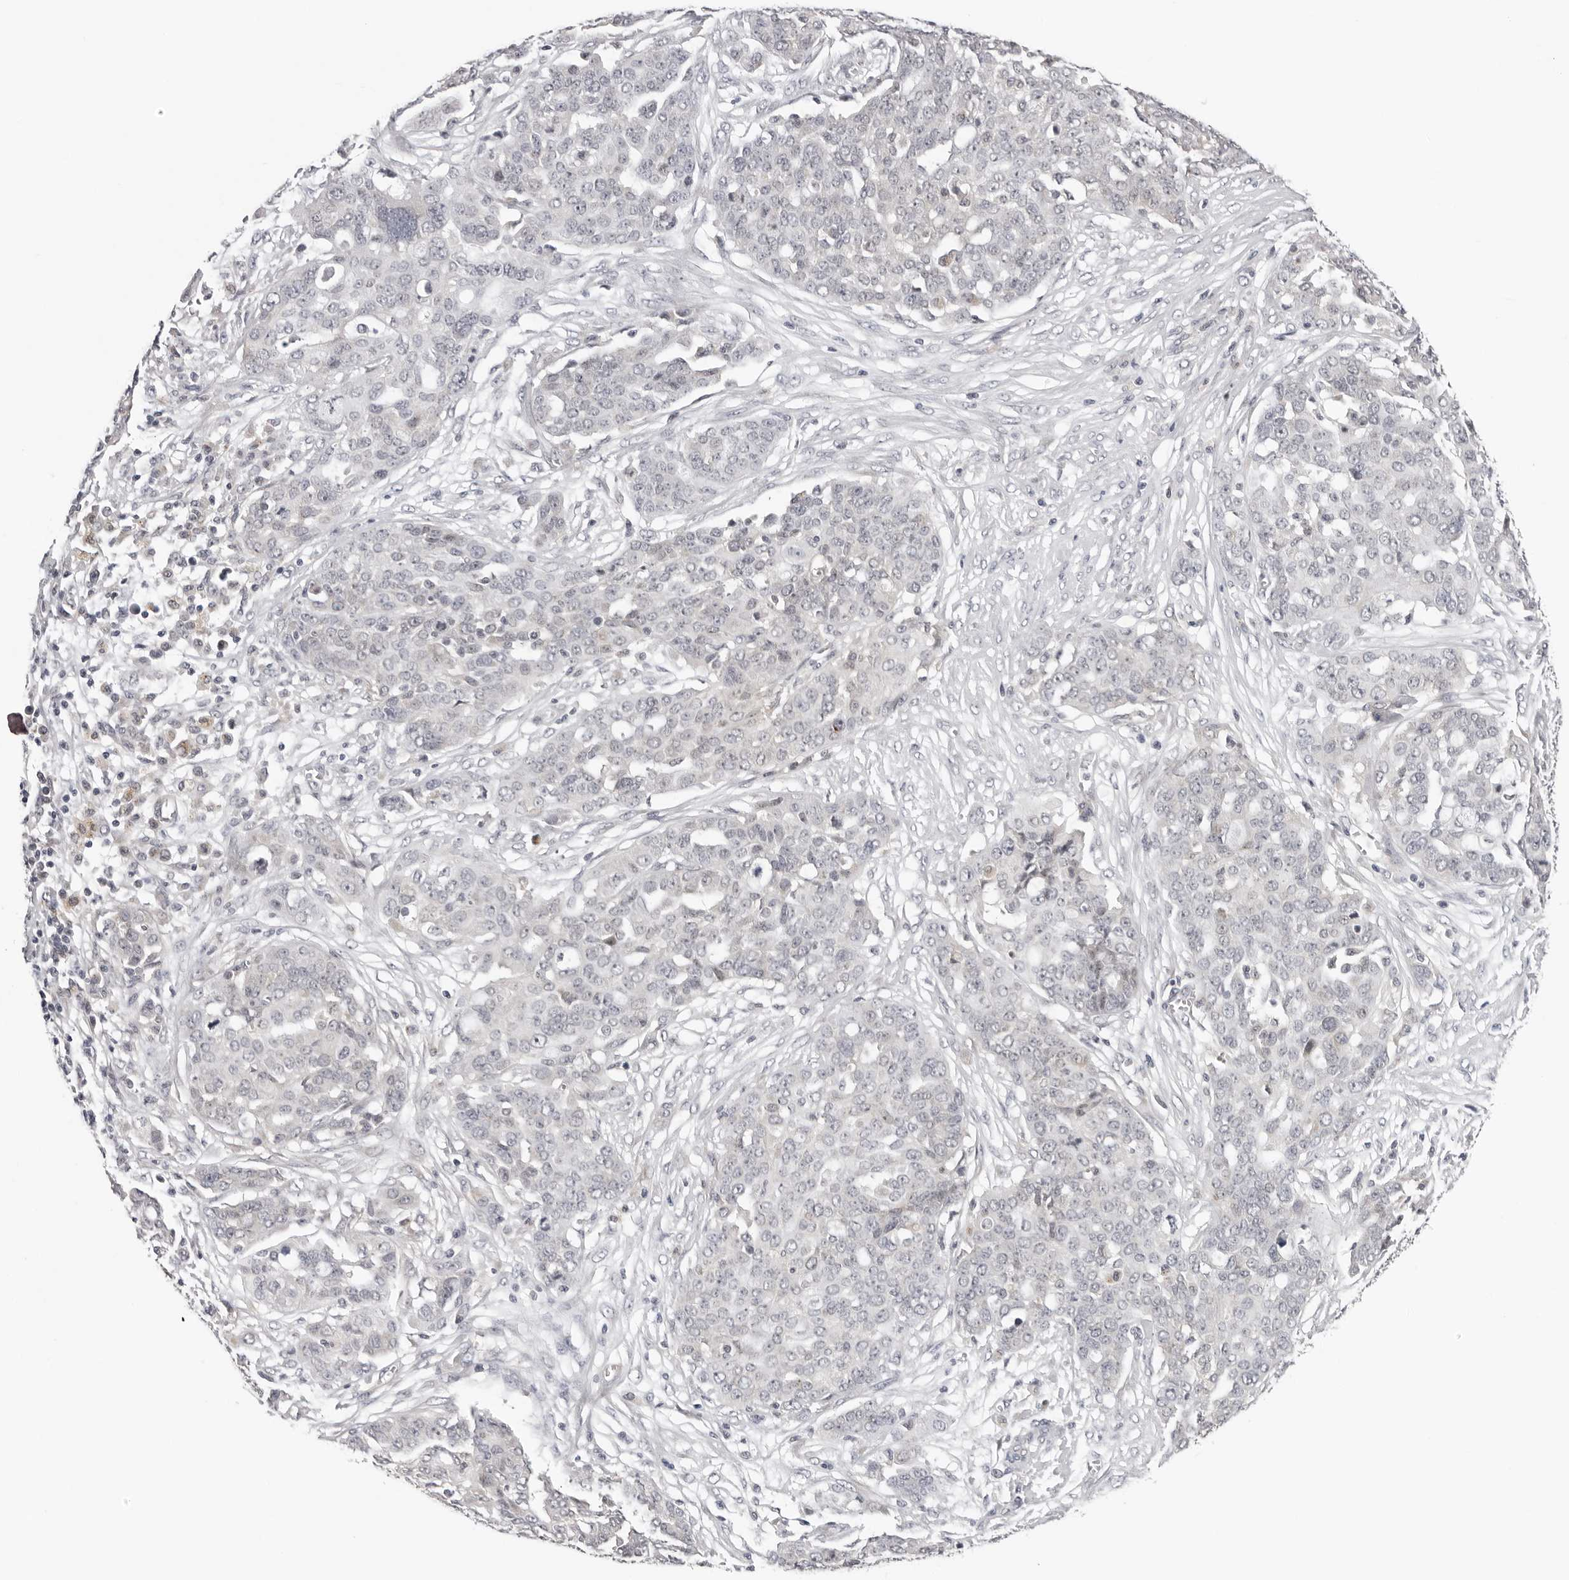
{"staining": {"intensity": "negative", "quantity": "none", "location": "none"}, "tissue": "ovarian cancer", "cell_type": "Tumor cells", "image_type": "cancer", "snomed": [{"axis": "morphology", "description": "Cystadenocarcinoma, serous, NOS"}, {"axis": "topography", "description": "Soft tissue"}, {"axis": "topography", "description": "Ovary"}], "caption": "A high-resolution histopathology image shows immunohistochemistry (IHC) staining of ovarian cancer, which displays no significant staining in tumor cells.", "gene": "PRUNE1", "patient": {"sex": "female", "age": 57}}